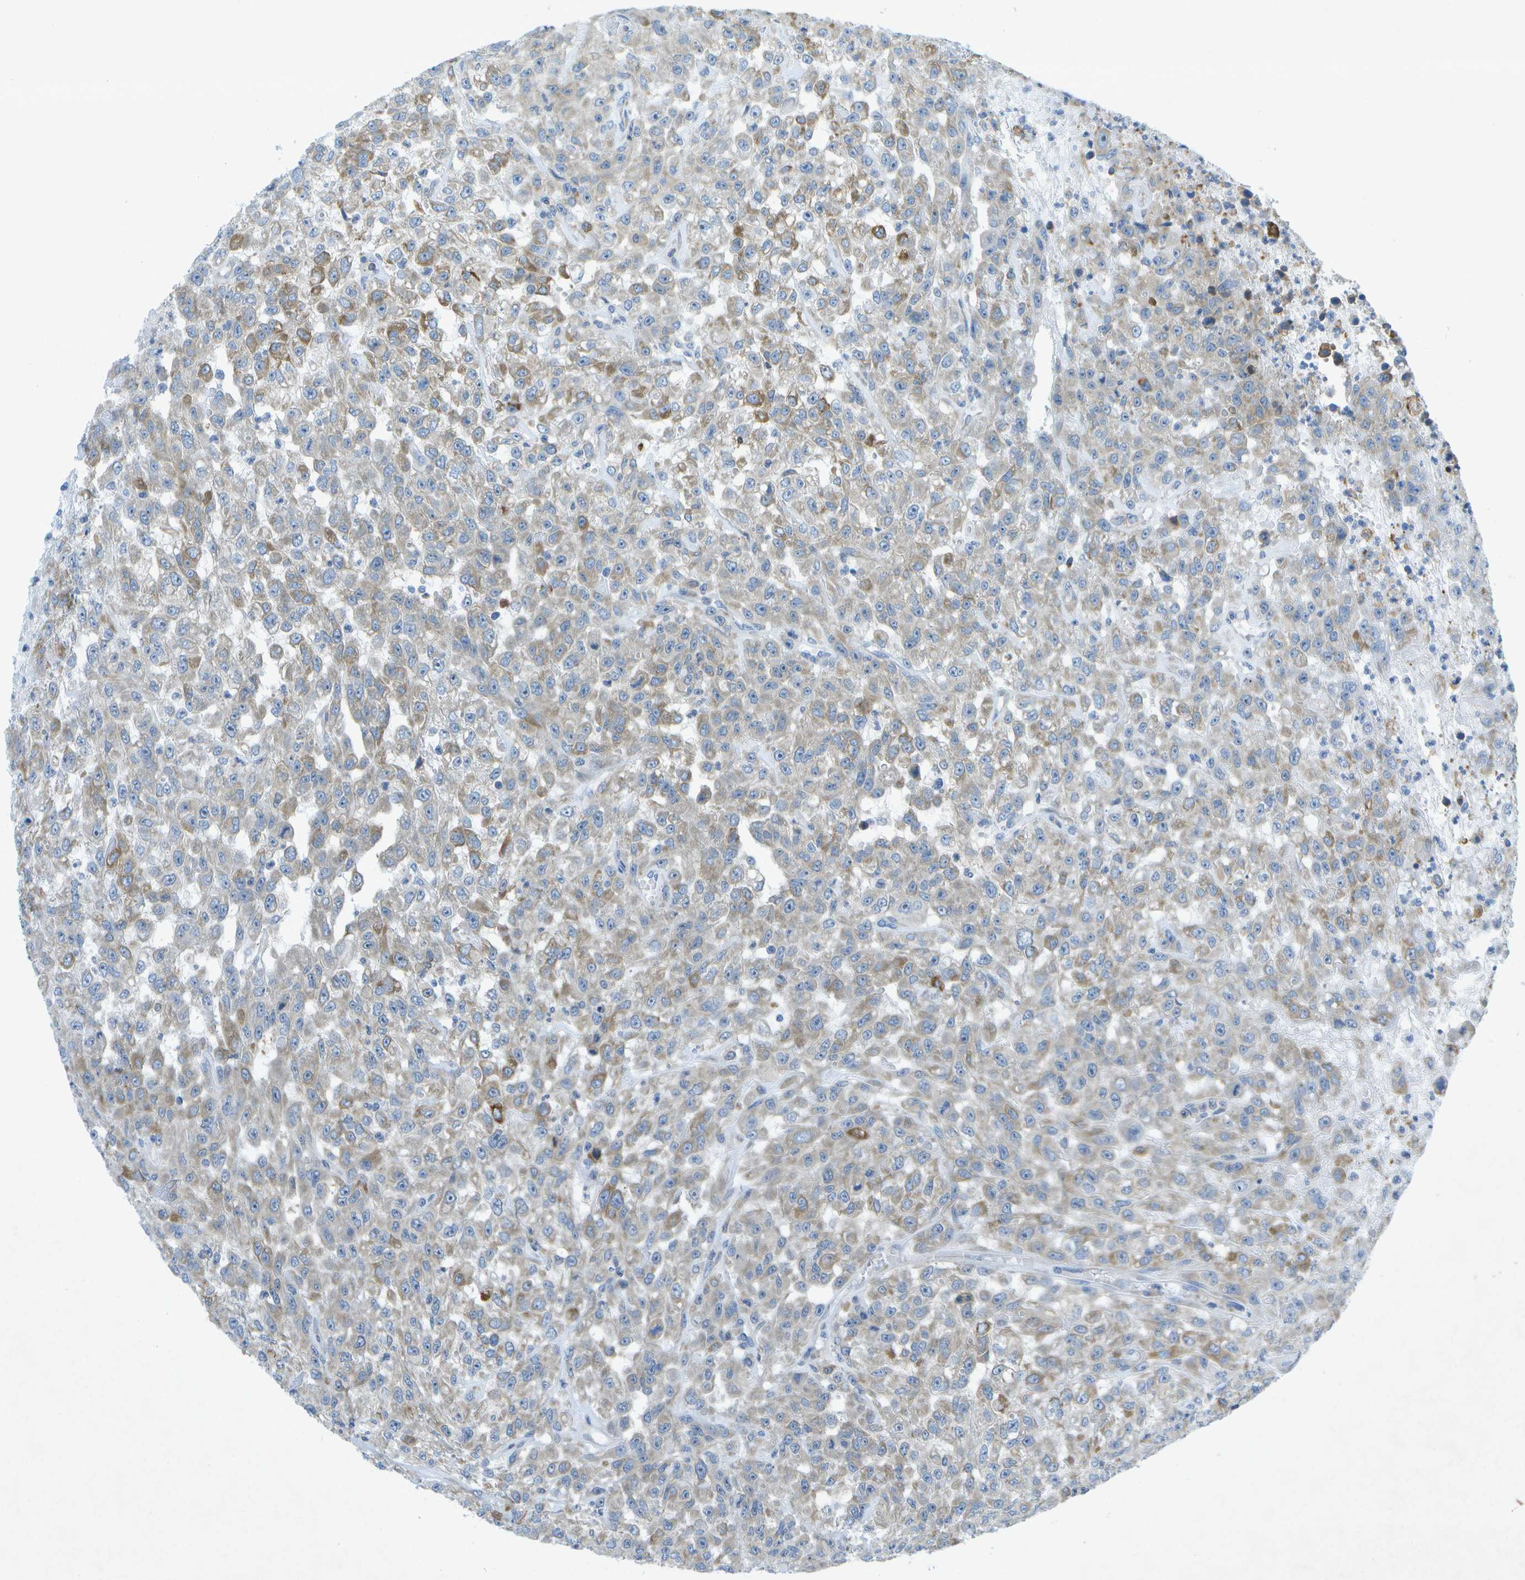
{"staining": {"intensity": "moderate", "quantity": "<25%", "location": "cytoplasmic/membranous"}, "tissue": "urothelial cancer", "cell_type": "Tumor cells", "image_type": "cancer", "snomed": [{"axis": "morphology", "description": "Urothelial carcinoma, High grade"}, {"axis": "topography", "description": "Urinary bladder"}], "caption": "Immunohistochemical staining of human urothelial carcinoma (high-grade) shows moderate cytoplasmic/membranous protein positivity in about <25% of tumor cells.", "gene": "WNK2", "patient": {"sex": "male", "age": 46}}